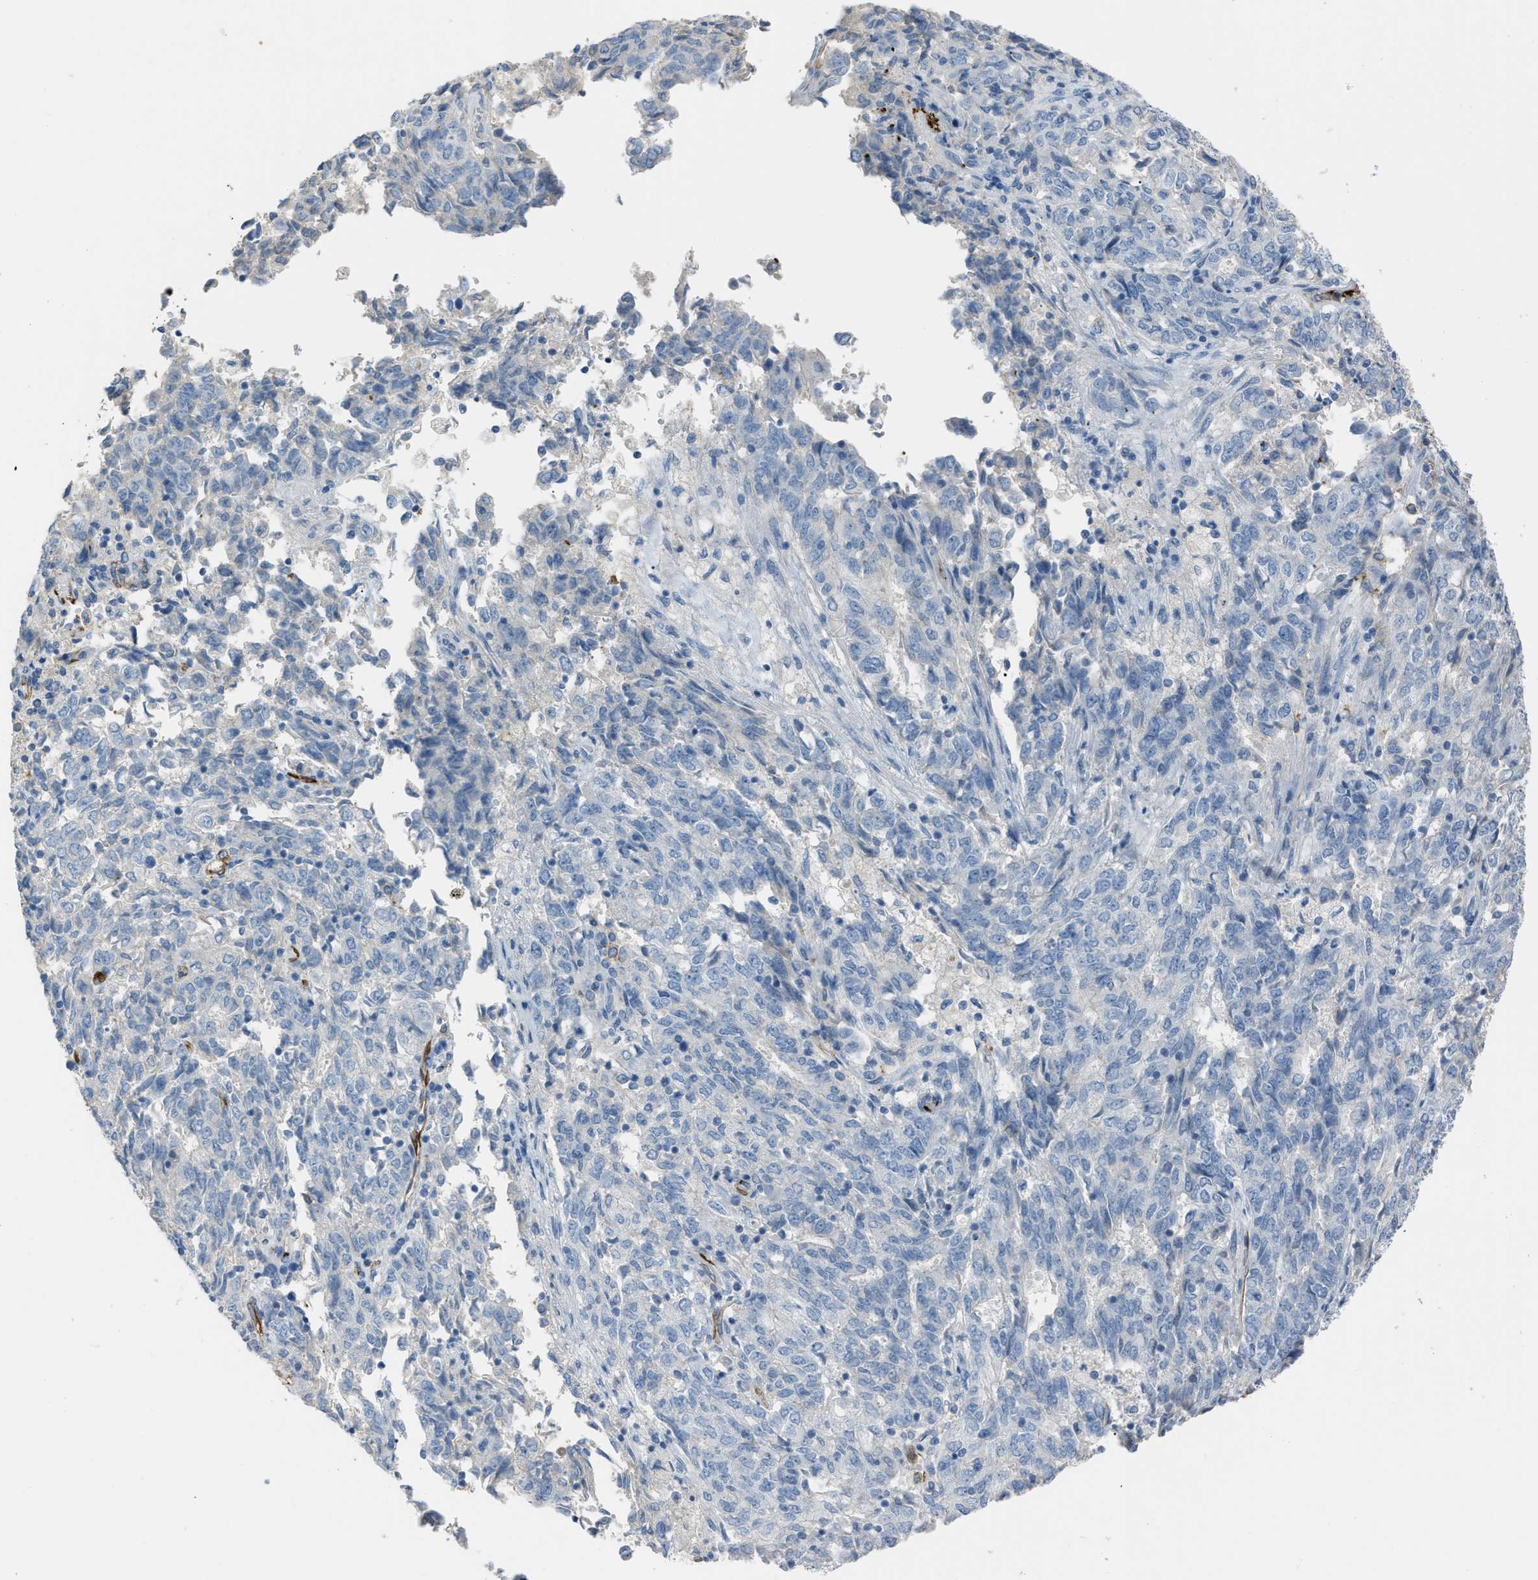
{"staining": {"intensity": "negative", "quantity": "none", "location": "none"}, "tissue": "endometrial cancer", "cell_type": "Tumor cells", "image_type": "cancer", "snomed": [{"axis": "morphology", "description": "Adenocarcinoma, NOS"}, {"axis": "topography", "description": "Endometrium"}], "caption": "IHC image of neoplastic tissue: human endometrial cancer stained with DAB displays no significant protein positivity in tumor cells.", "gene": "SLC22A15", "patient": {"sex": "female", "age": 80}}